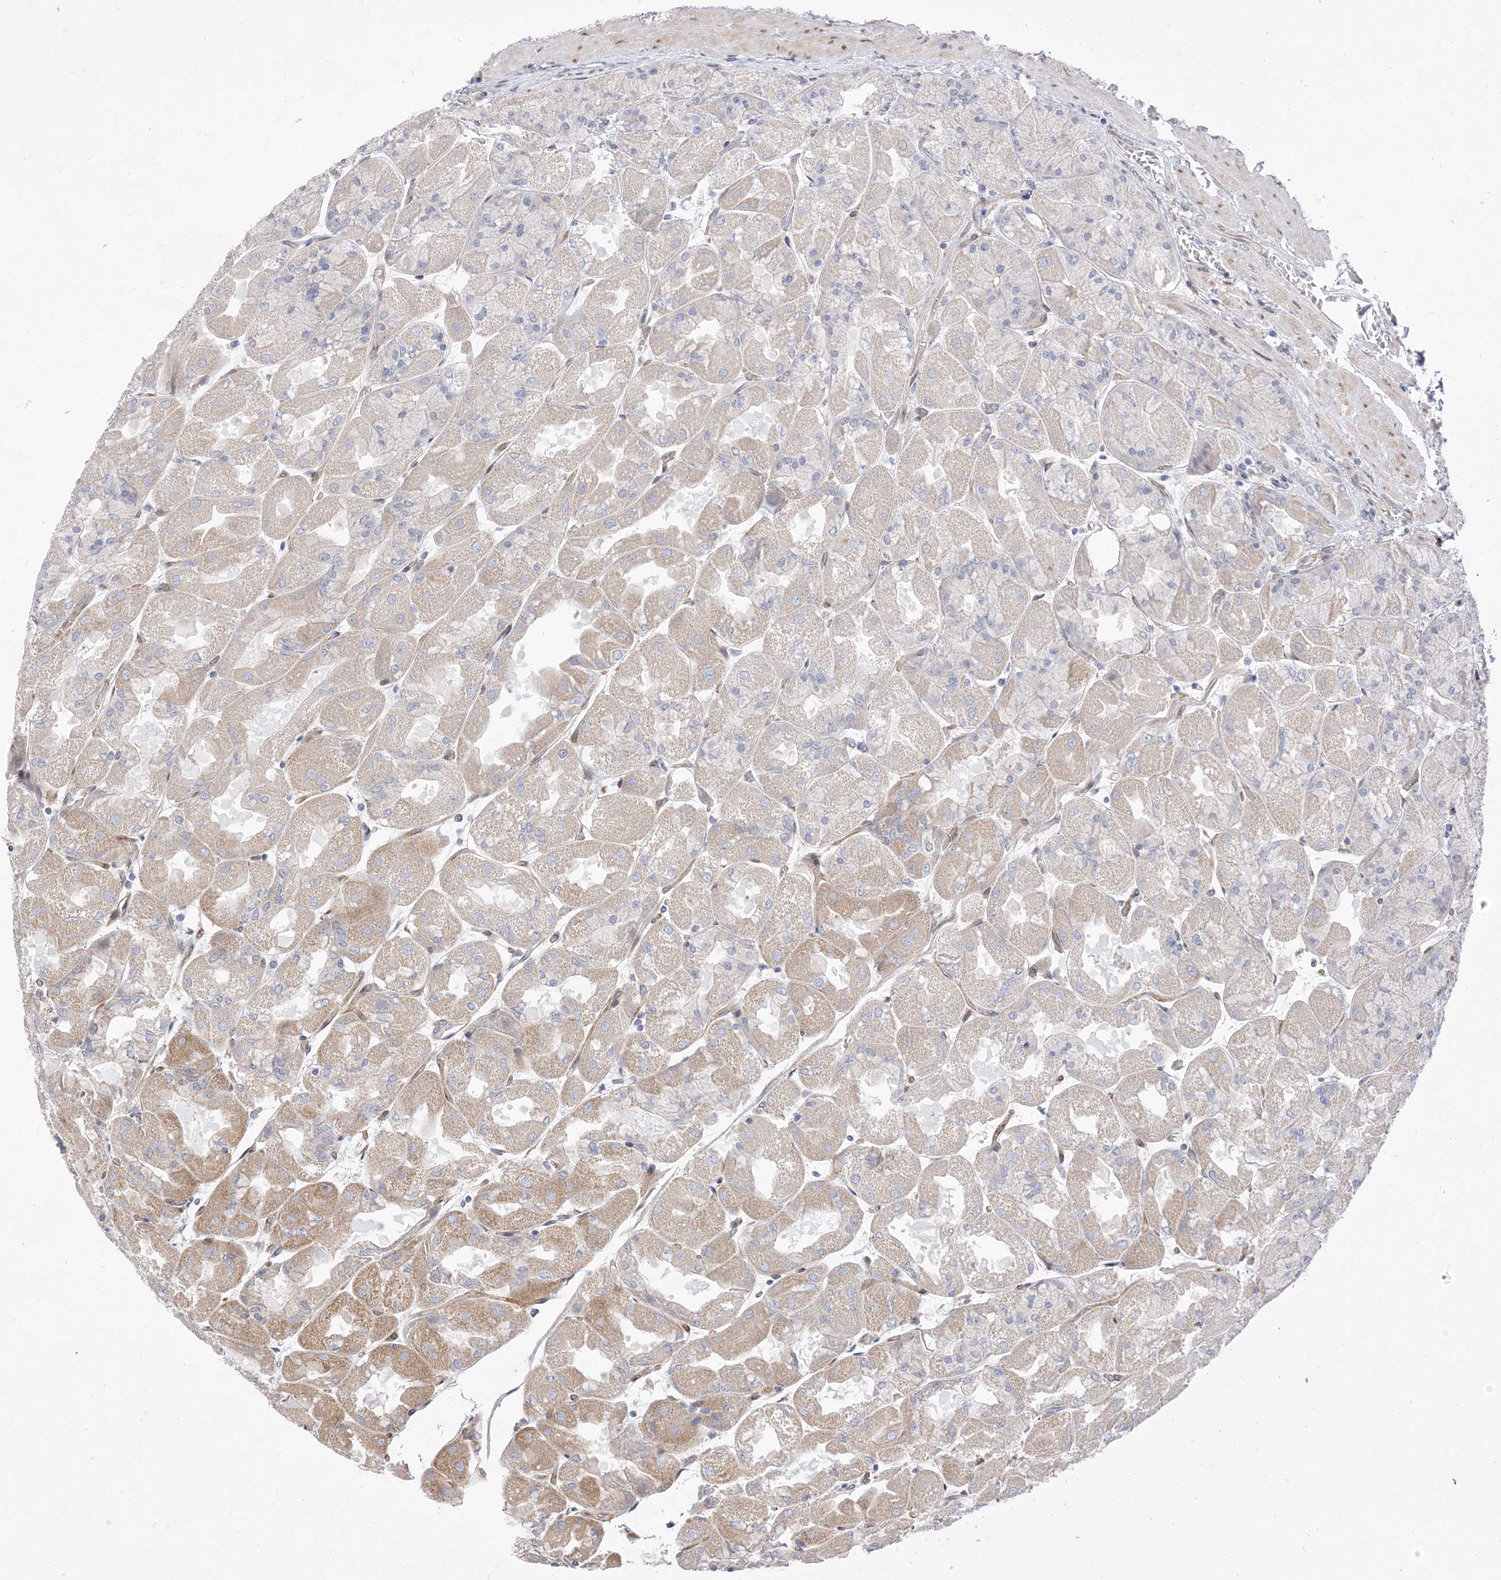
{"staining": {"intensity": "moderate", "quantity": "<25%", "location": "cytoplasmic/membranous"}, "tissue": "stomach", "cell_type": "Glandular cells", "image_type": "normal", "snomed": [{"axis": "morphology", "description": "Normal tissue, NOS"}, {"axis": "topography", "description": "Stomach"}], "caption": "An IHC image of unremarkable tissue is shown. Protein staining in brown shows moderate cytoplasmic/membranous positivity in stomach within glandular cells. (IHC, brightfield microscopy, high magnification).", "gene": "TYSND1", "patient": {"sex": "female", "age": 61}}